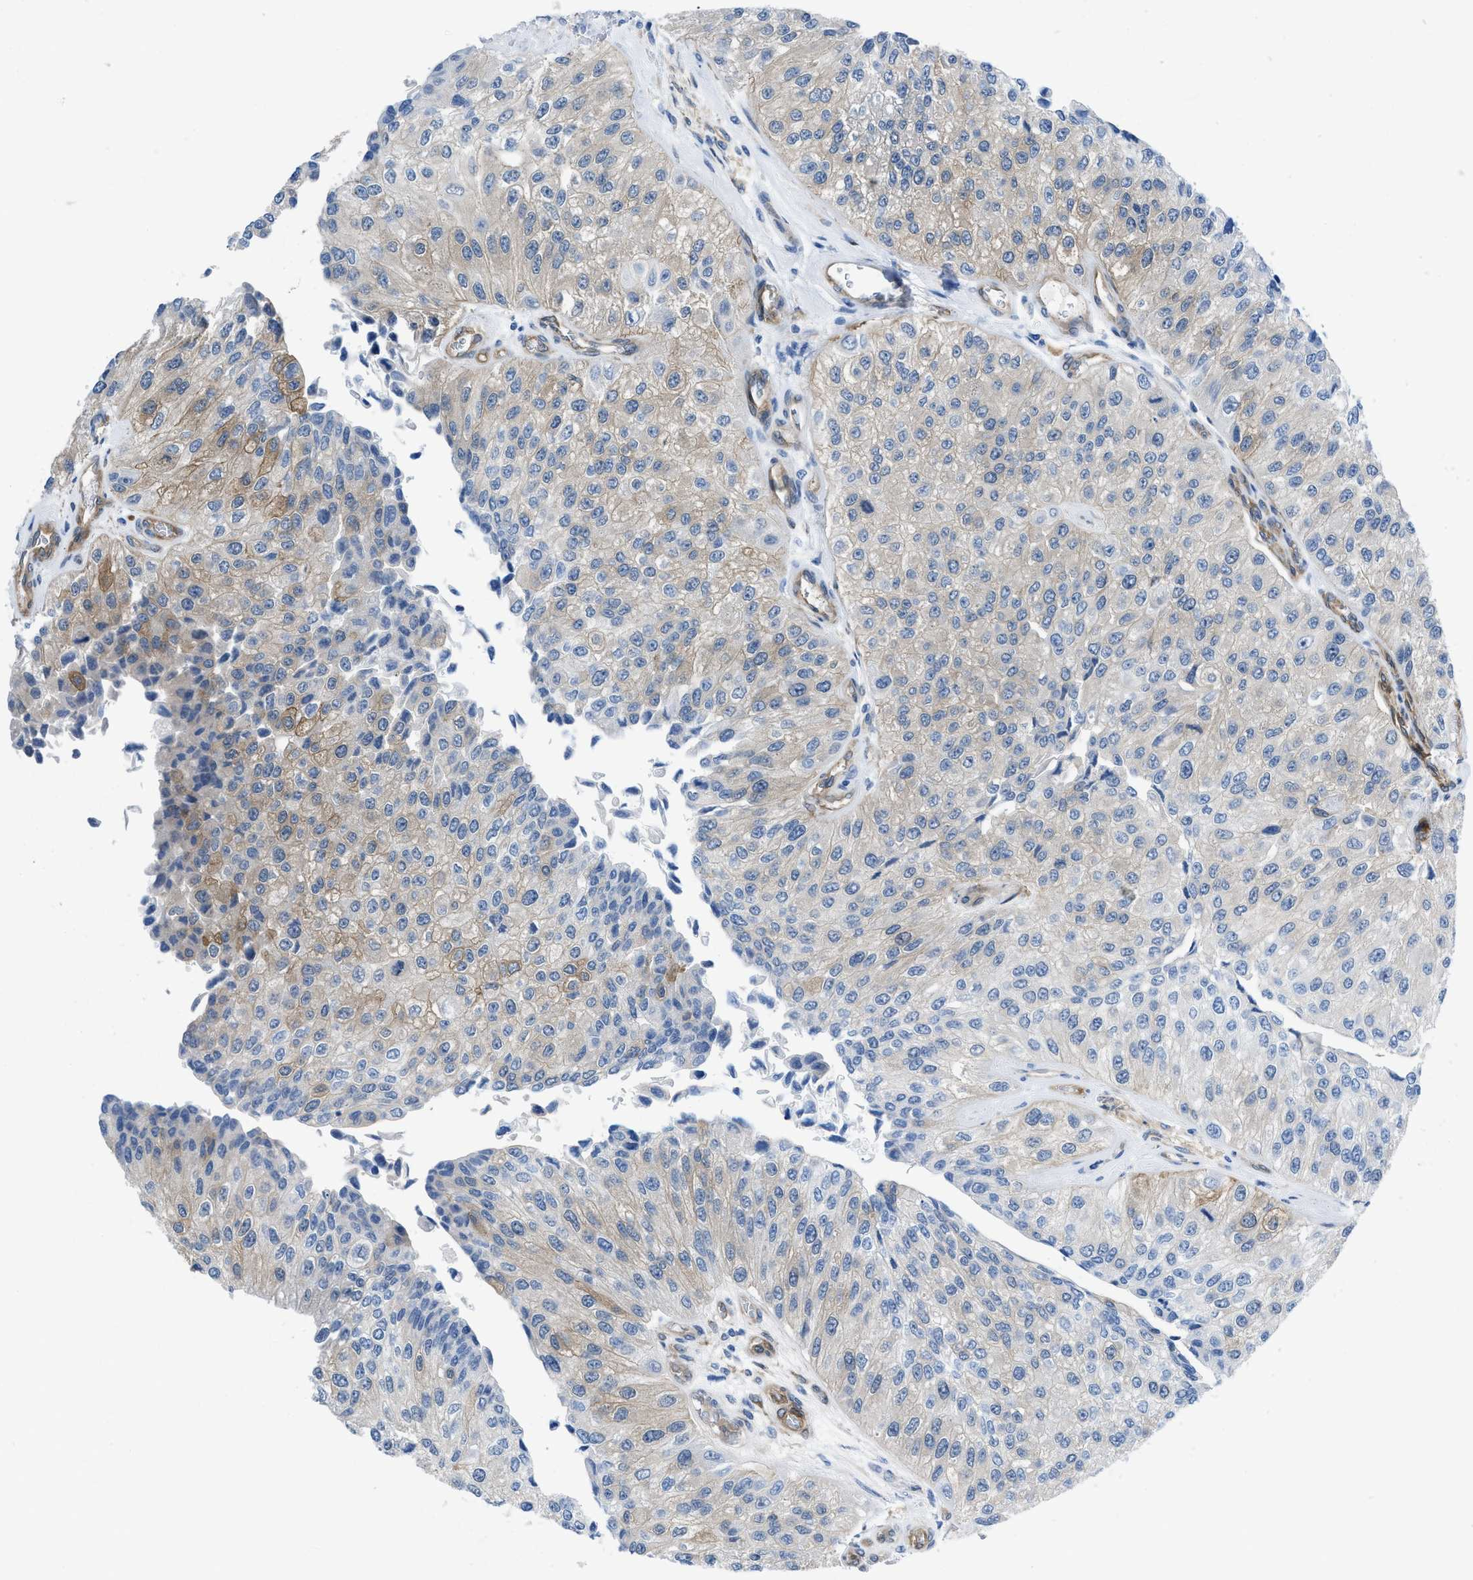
{"staining": {"intensity": "moderate", "quantity": "<25%", "location": "cytoplasmic/membranous"}, "tissue": "urothelial cancer", "cell_type": "Tumor cells", "image_type": "cancer", "snomed": [{"axis": "morphology", "description": "Urothelial carcinoma, High grade"}, {"axis": "topography", "description": "Kidney"}, {"axis": "topography", "description": "Urinary bladder"}], "caption": "Human urothelial cancer stained for a protein (brown) demonstrates moderate cytoplasmic/membranous positive positivity in about <25% of tumor cells.", "gene": "PDLIM5", "patient": {"sex": "male", "age": 77}}